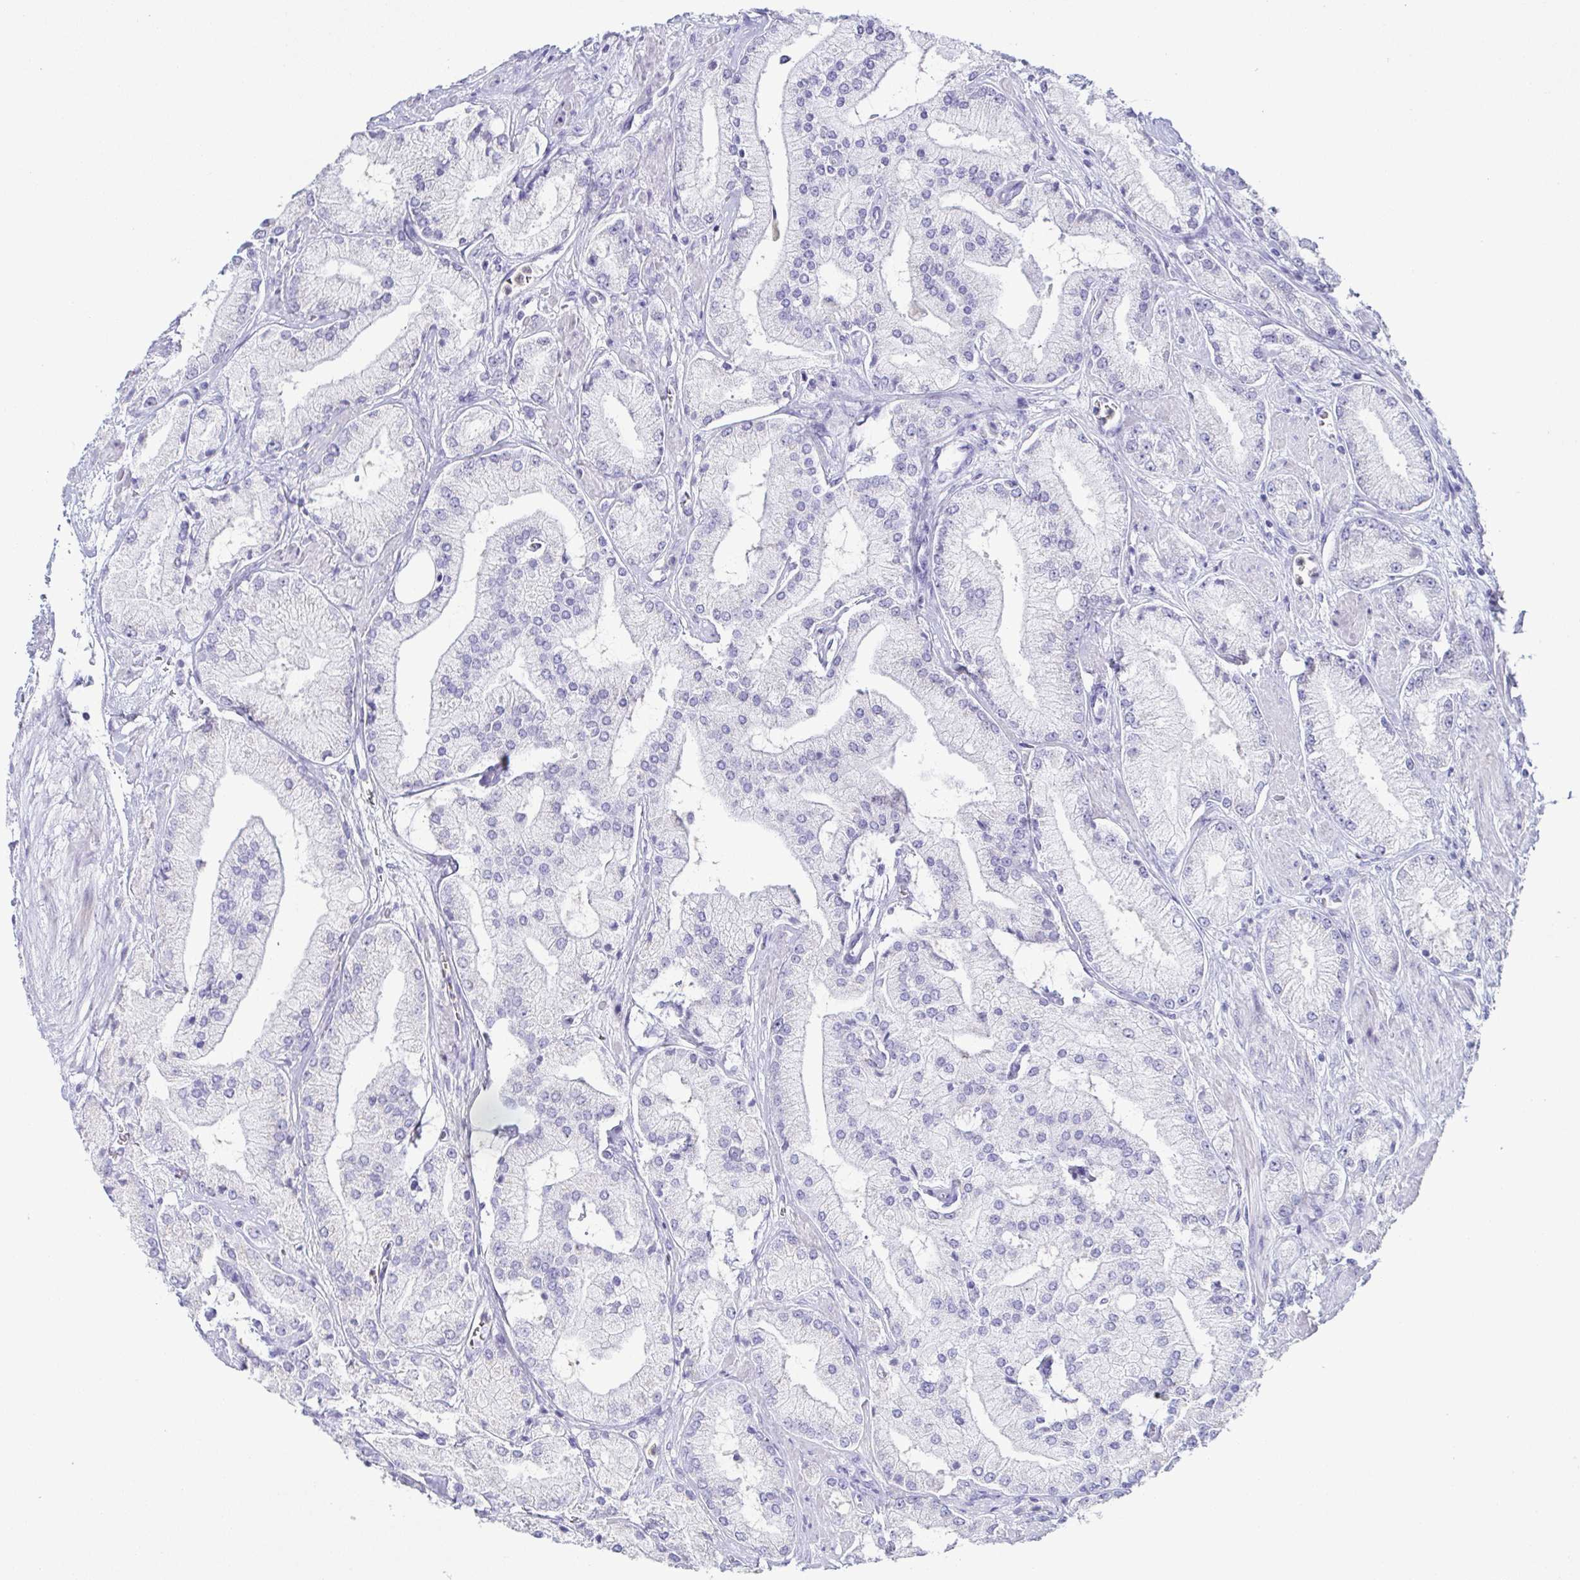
{"staining": {"intensity": "negative", "quantity": "none", "location": "none"}, "tissue": "prostate cancer", "cell_type": "Tumor cells", "image_type": "cancer", "snomed": [{"axis": "morphology", "description": "Adenocarcinoma, High grade"}, {"axis": "topography", "description": "Prostate"}], "caption": "This is an IHC histopathology image of human prostate cancer (adenocarcinoma (high-grade)). There is no positivity in tumor cells.", "gene": "AZU1", "patient": {"sex": "male", "age": 68}}